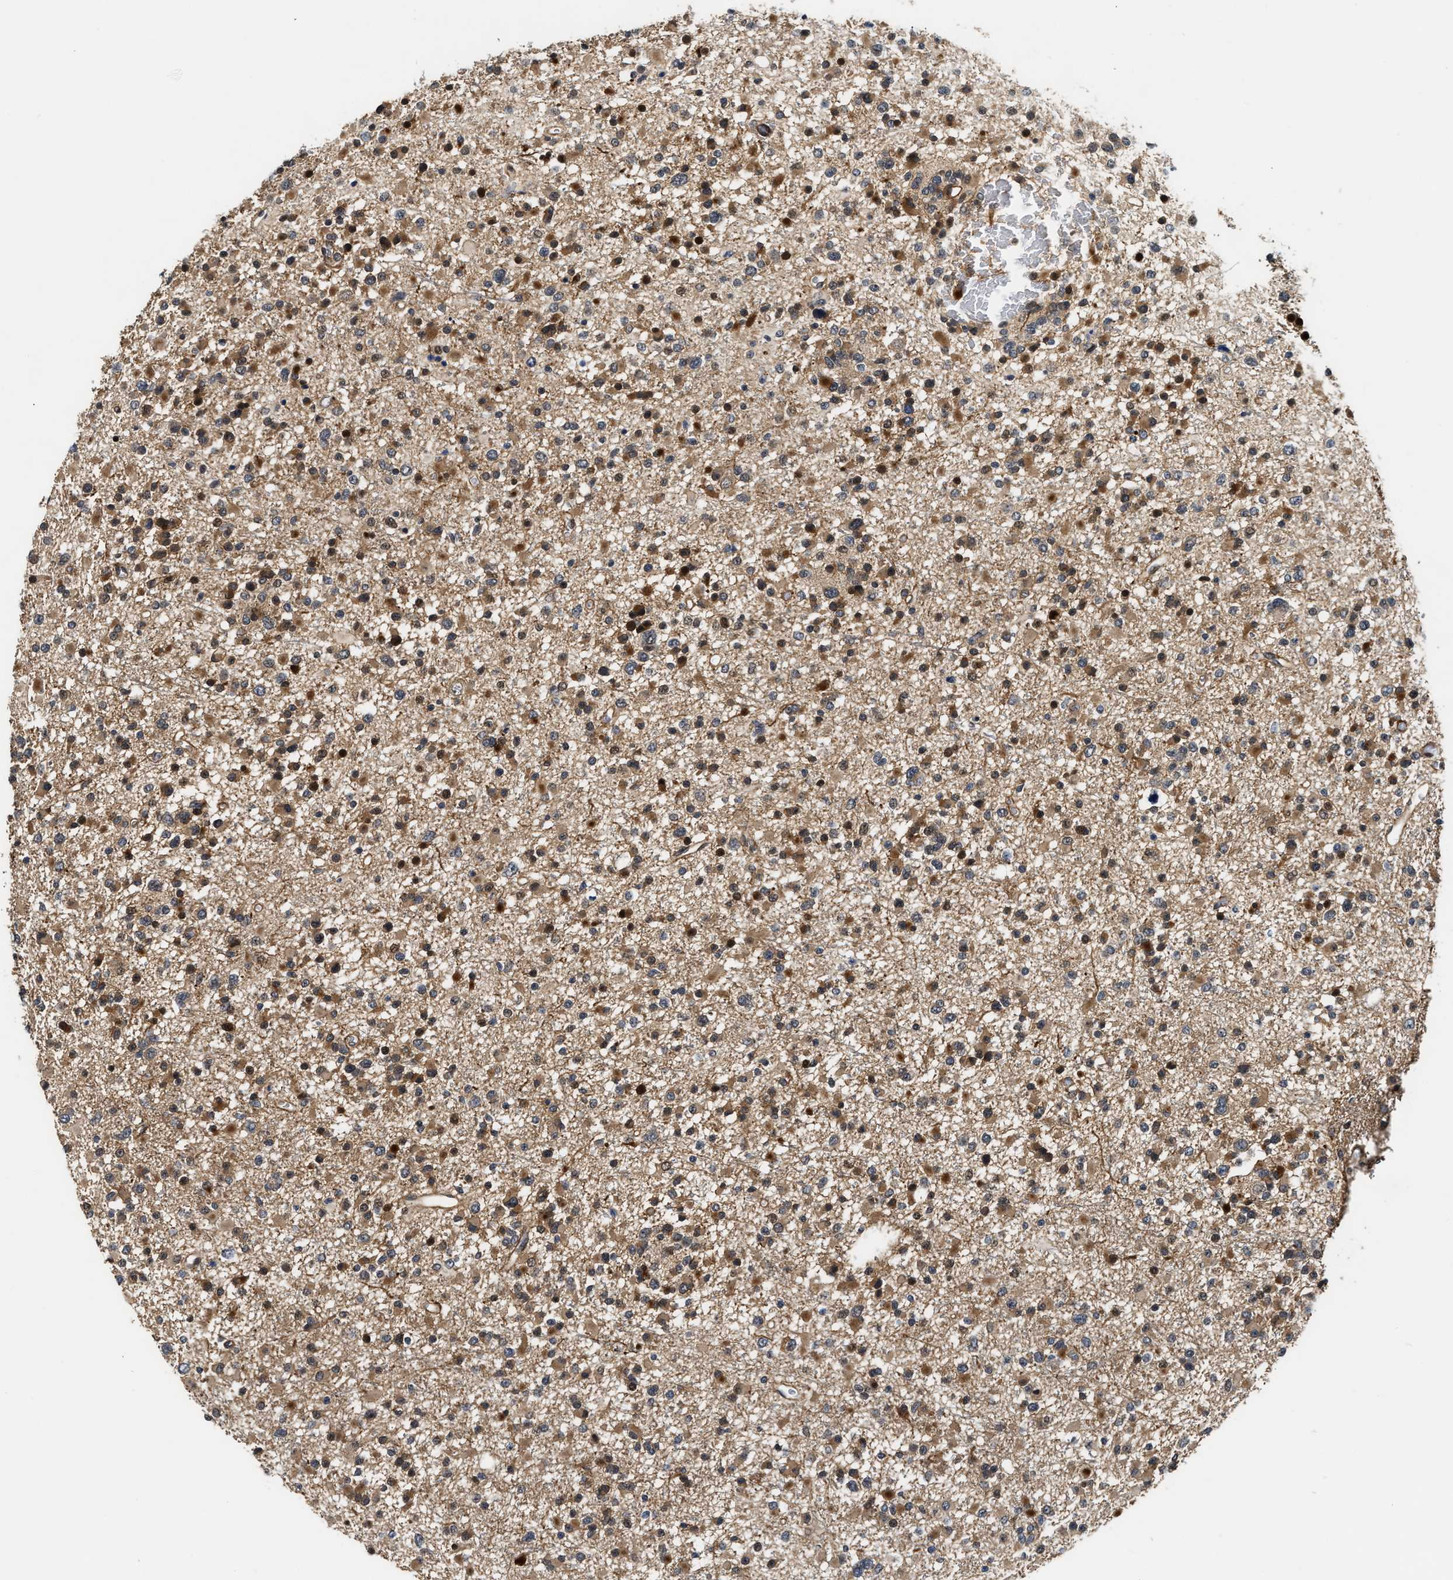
{"staining": {"intensity": "moderate", "quantity": ">75%", "location": "cytoplasmic/membranous,nuclear"}, "tissue": "glioma", "cell_type": "Tumor cells", "image_type": "cancer", "snomed": [{"axis": "morphology", "description": "Glioma, malignant, Low grade"}, {"axis": "topography", "description": "Brain"}], "caption": "Glioma tissue demonstrates moderate cytoplasmic/membranous and nuclear positivity in approximately >75% of tumor cells, visualized by immunohistochemistry.", "gene": "ALDH3A2", "patient": {"sex": "female", "age": 22}}